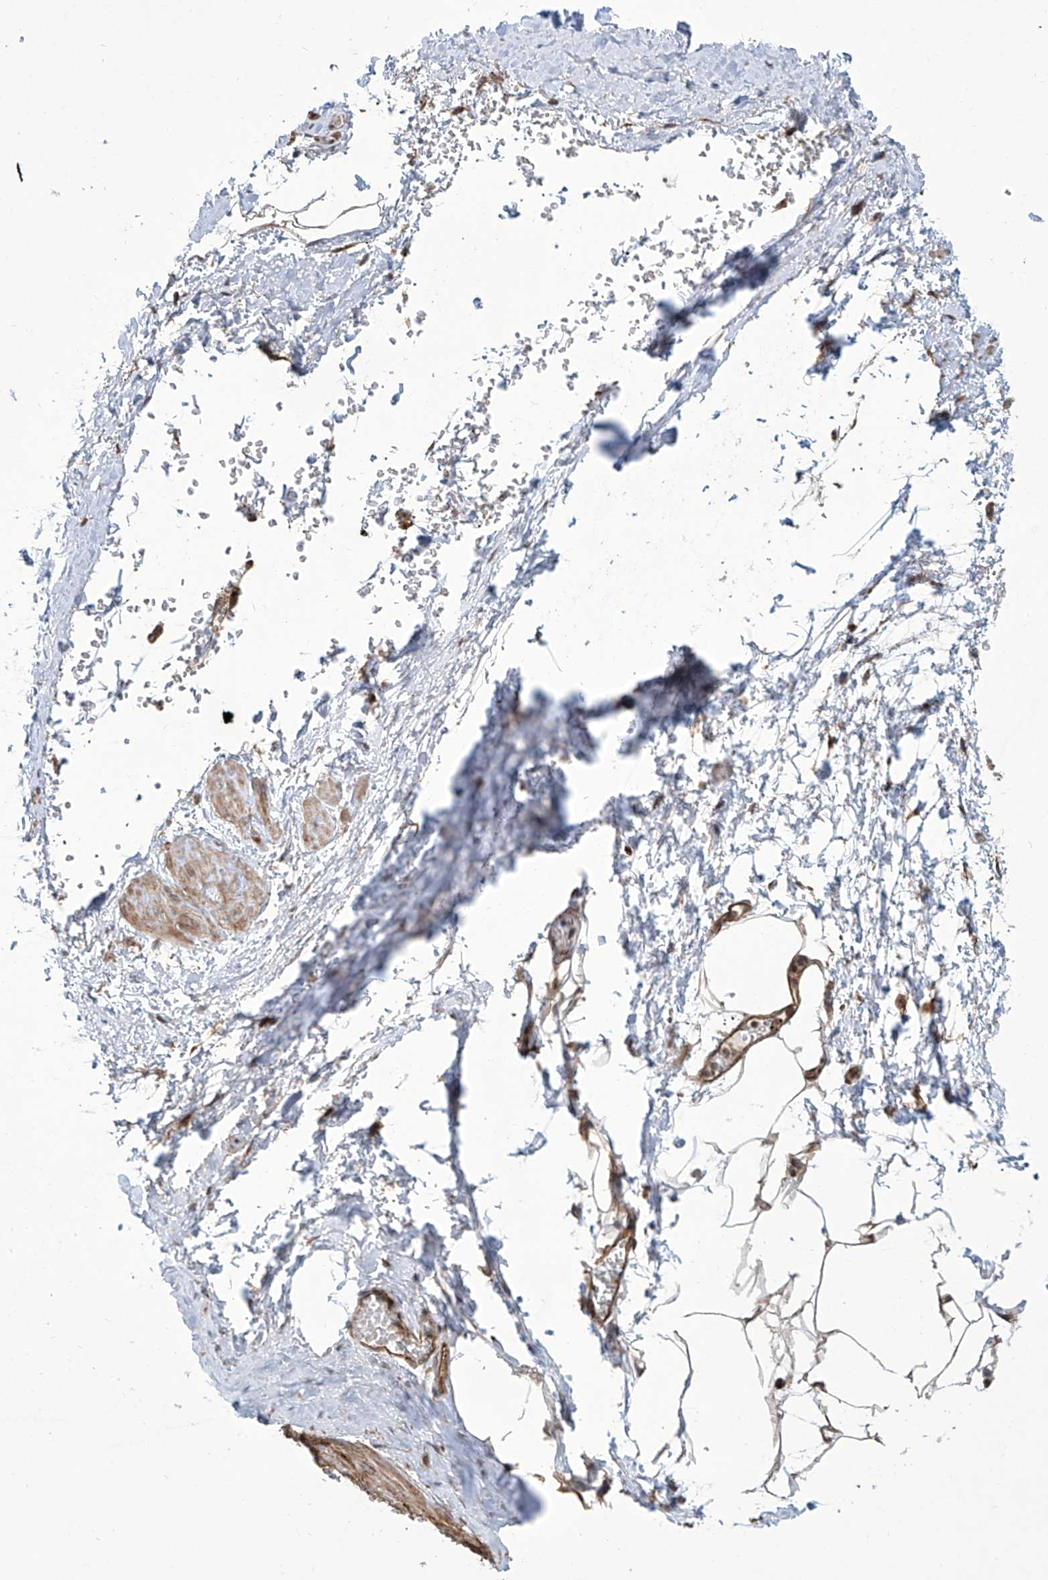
{"staining": {"intensity": "moderate", "quantity": ">75%", "location": "cytoplasmic/membranous"}, "tissue": "adipose tissue", "cell_type": "Adipocytes", "image_type": "normal", "snomed": [{"axis": "morphology", "description": "Normal tissue, NOS"}, {"axis": "morphology", "description": "Adenocarcinoma, Low grade"}, {"axis": "topography", "description": "Prostate"}, {"axis": "topography", "description": "Peripheral nerve tissue"}], "caption": "Immunohistochemical staining of benign human adipose tissue reveals >75% levels of moderate cytoplasmic/membranous protein expression in about >75% of adipocytes. Using DAB (brown) and hematoxylin (blue) stains, captured at high magnification using brightfield microscopy.", "gene": "APAF1", "patient": {"sex": "male", "age": 63}}